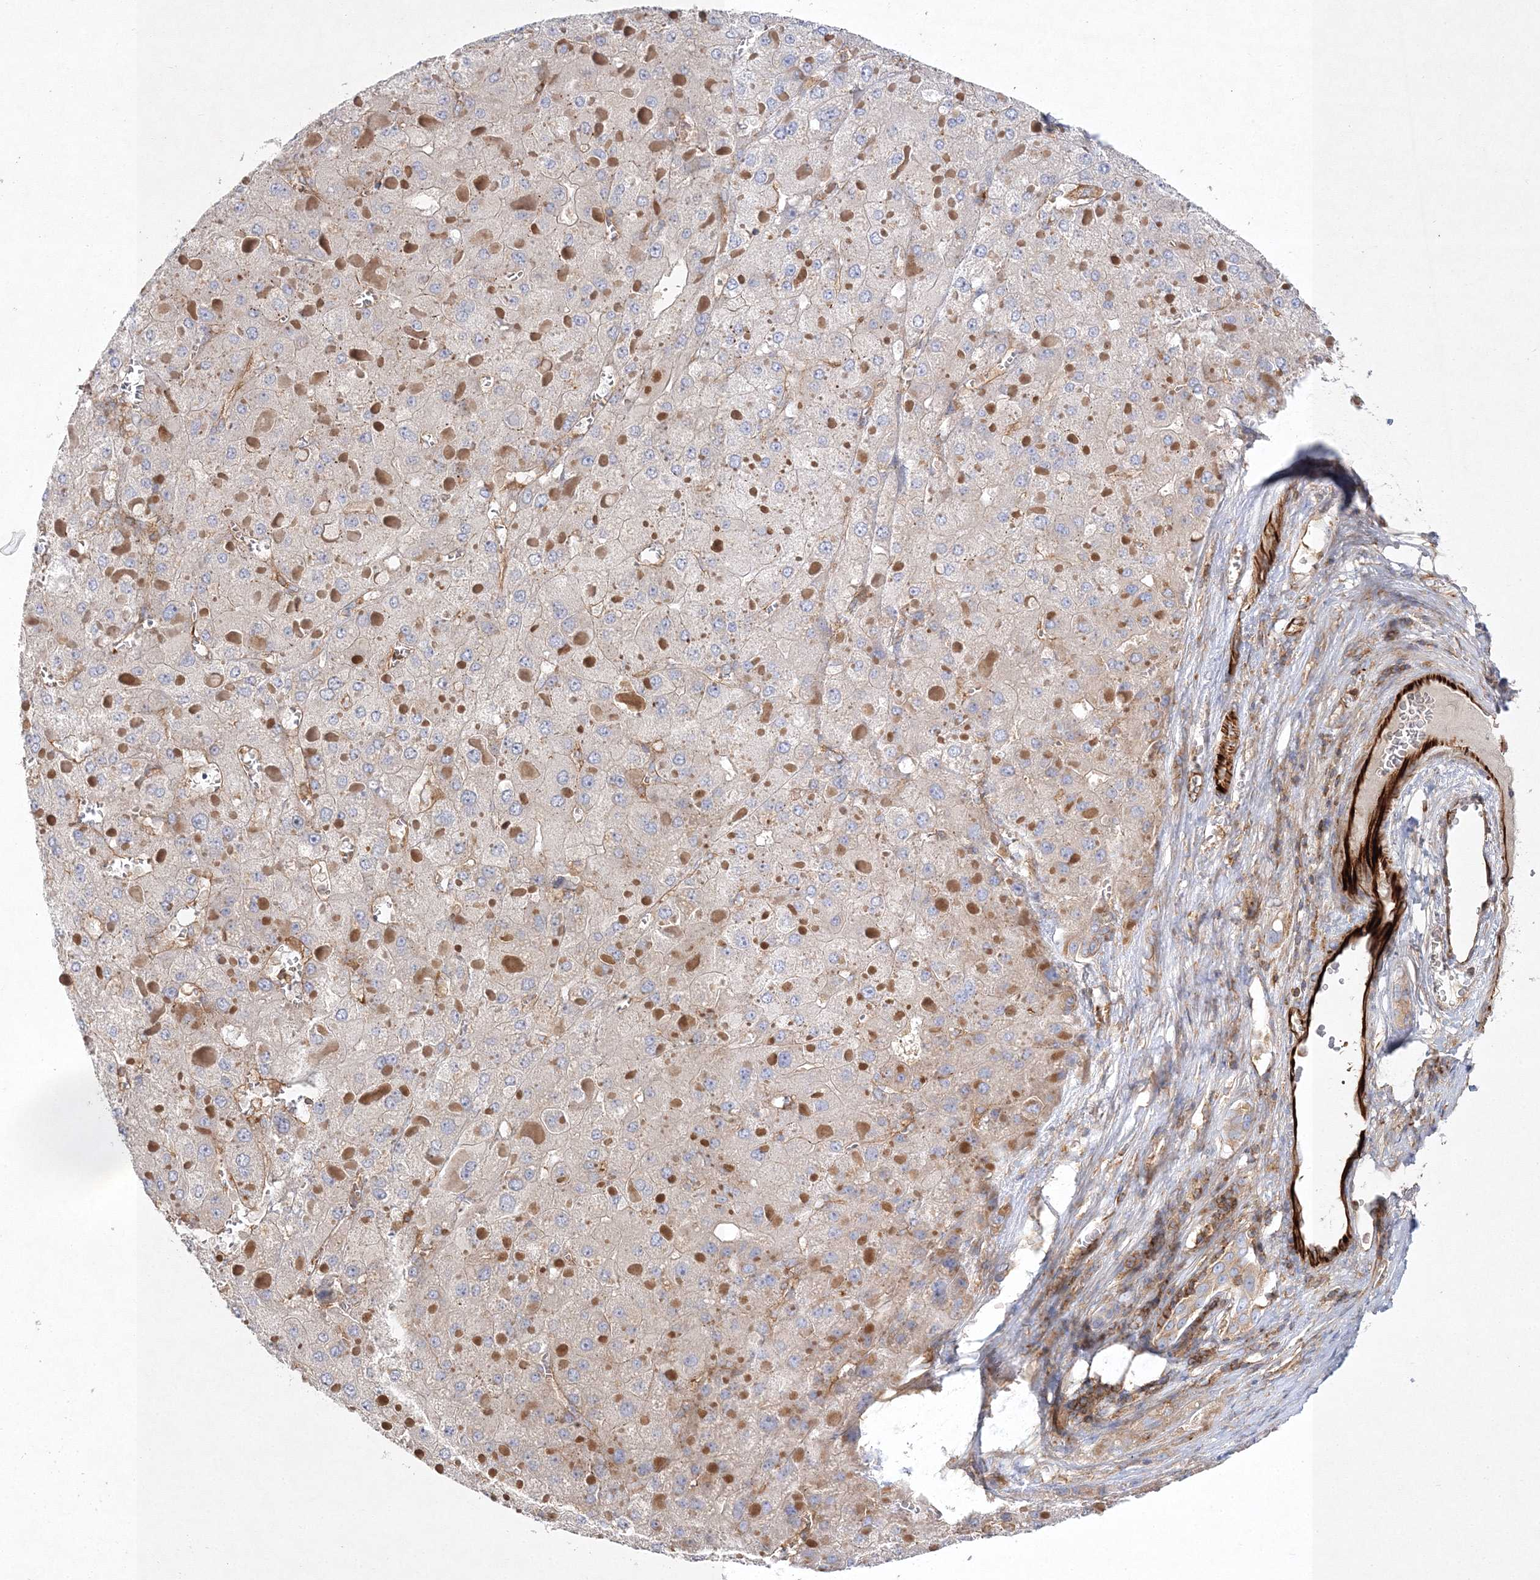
{"staining": {"intensity": "weak", "quantity": "<25%", "location": "cytoplasmic/membranous"}, "tissue": "liver cancer", "cell_type": "Tumor cells", "image_type": "cancer", "snomed": [{"axis": "morphology", "description": "Carcinoma, Hepatocellular, NOS"}, {"axis": "topography", "description": "Liver"}], "caption": "Immunohistochemistry (IHC) of liver cancer (hepatocellular carcinoma) demonstrates no staining in tumor cells.", "gene": "WDR37", "patient": {"sex": "female", "age": 73}}